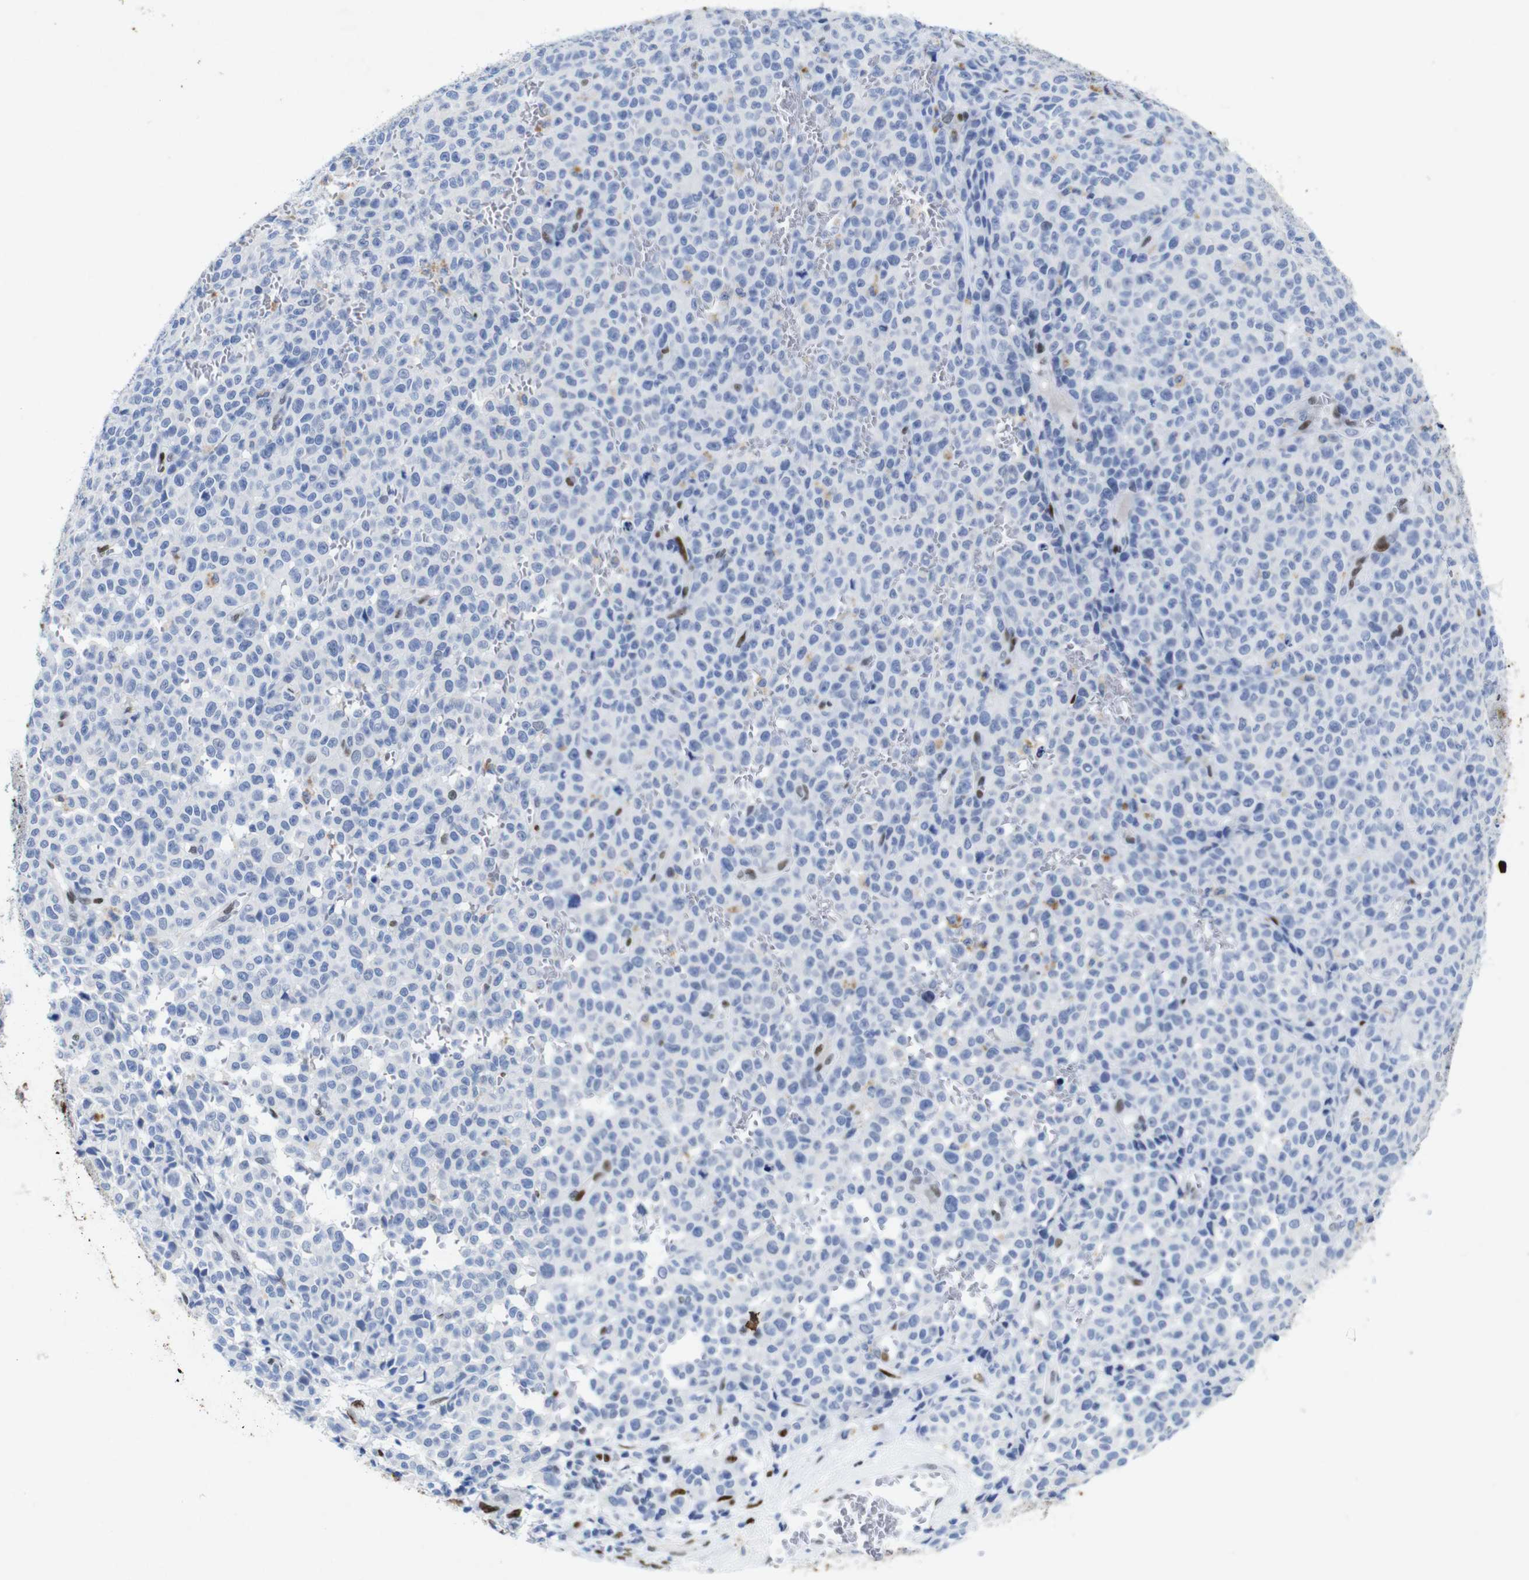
{"staining": {"intensity": "negative", "quantity": "none", "location": "none"}, "tissue": "melanoma", "cell_type": "Tumor cells", "image_type": "cancer", "snomed": [{"axis": "morphology", "description": "Malignant melanoma, NOS"}, {"axis": "topography", "description": "Skin"}], "caption": "A high-resolution photomicrograph shows immunohistochemistry staining of malignant melanoma, which reveals no significant positivity in tumor cells.", "gene": "FOSL2", "patient": {"sex": "female", "age": 82}}